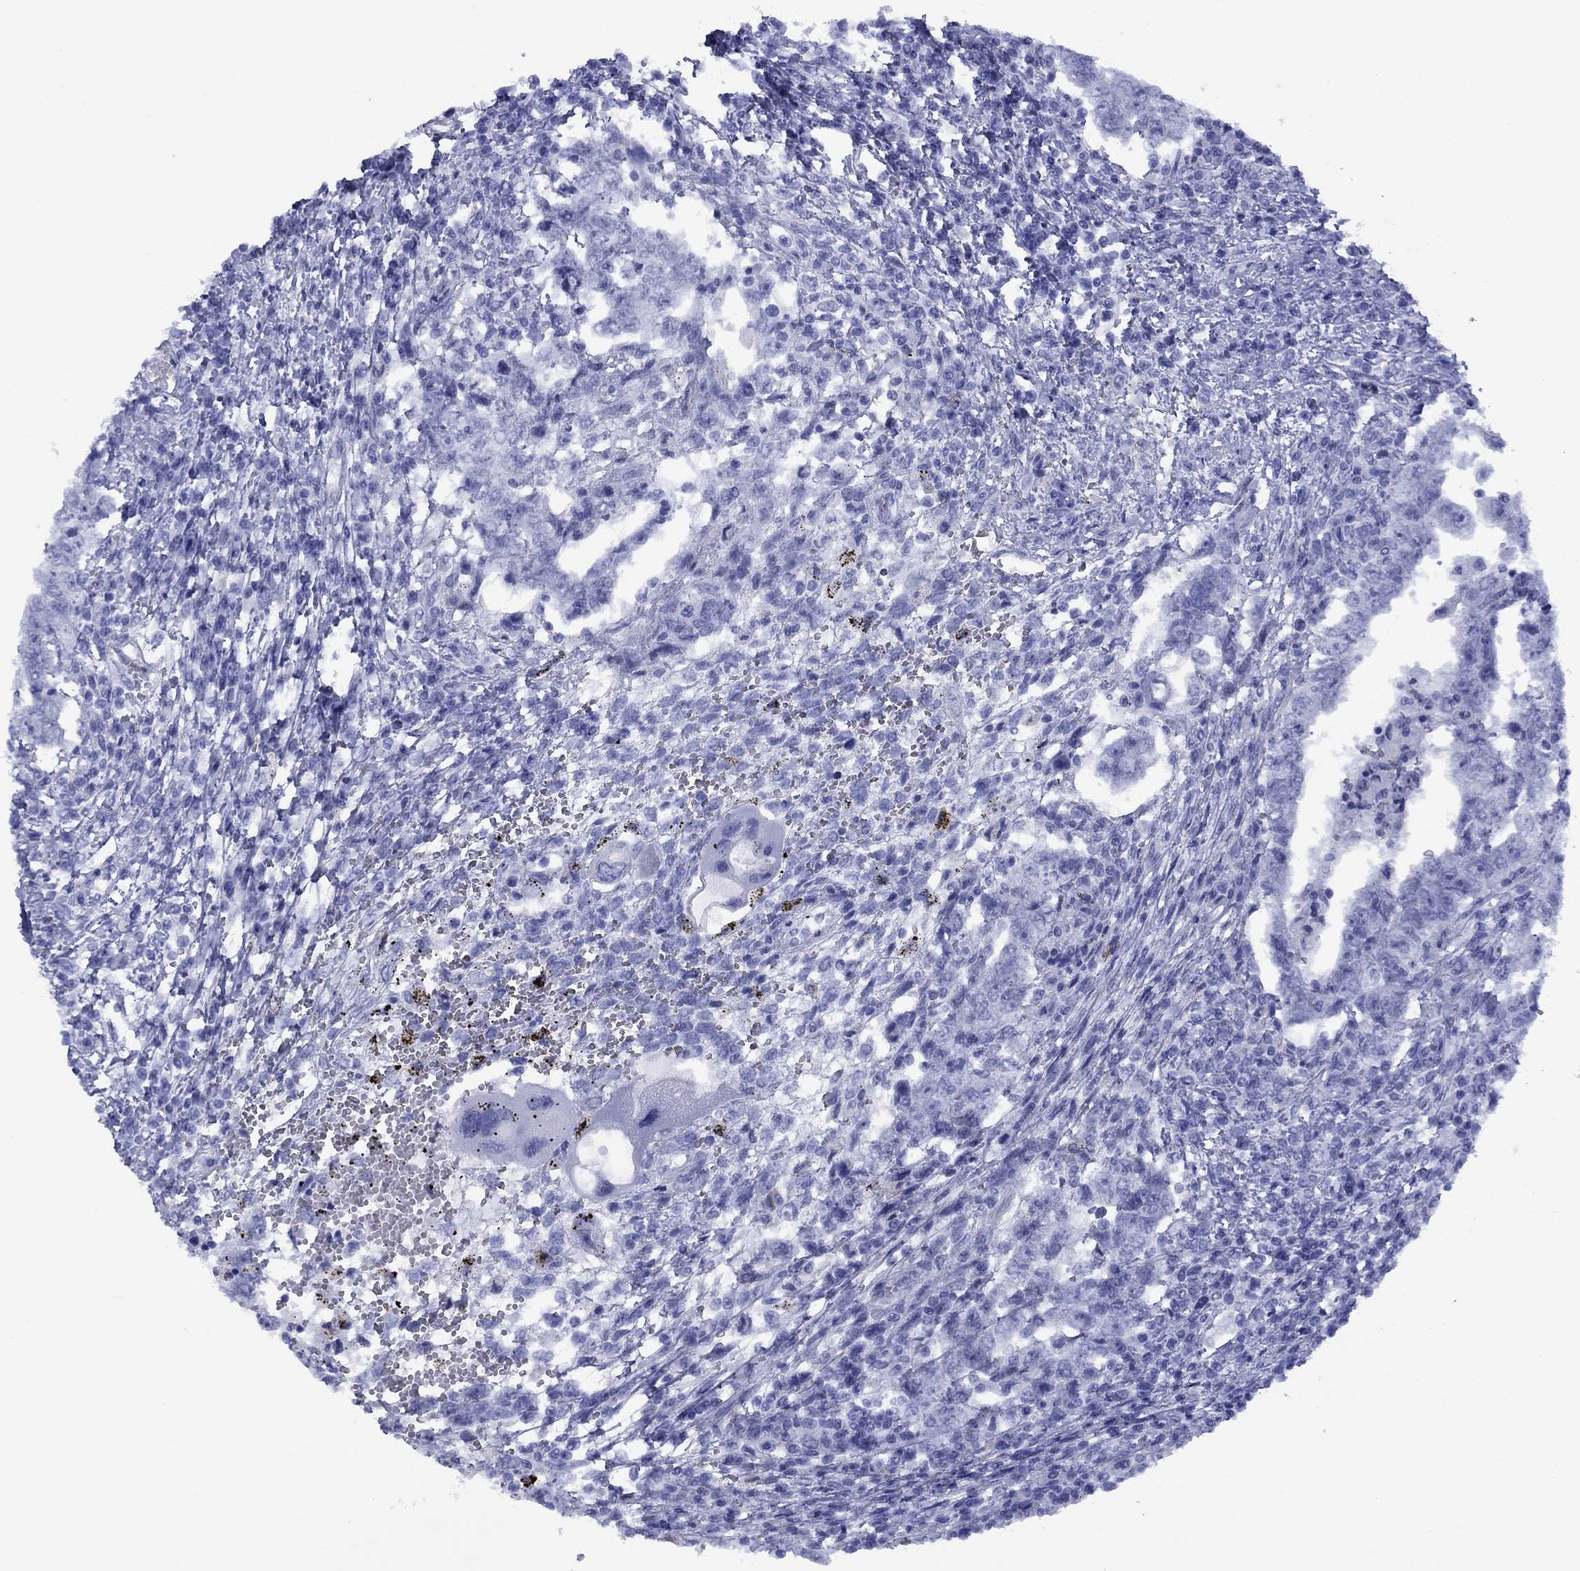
{"staining": {"intensity": "negative", "quantity": "none", "location": "none"}, "tissue": "testis cancer", "cell_type": "Tumor cells", "image_type": "cancer", "snomed": [{"axis": "morphology", "description": "Carcinoma, Embryonal, NOS"}, {"axis": "topography", "description": "Testis"}], "caption": "This is a micrograph of immunohistochemistry staining of testis embryonal carcinoma, which shows no positivity in tumor cells.", "gene": "TCFL5", "patient": {"sex": "male", "age": 26}}